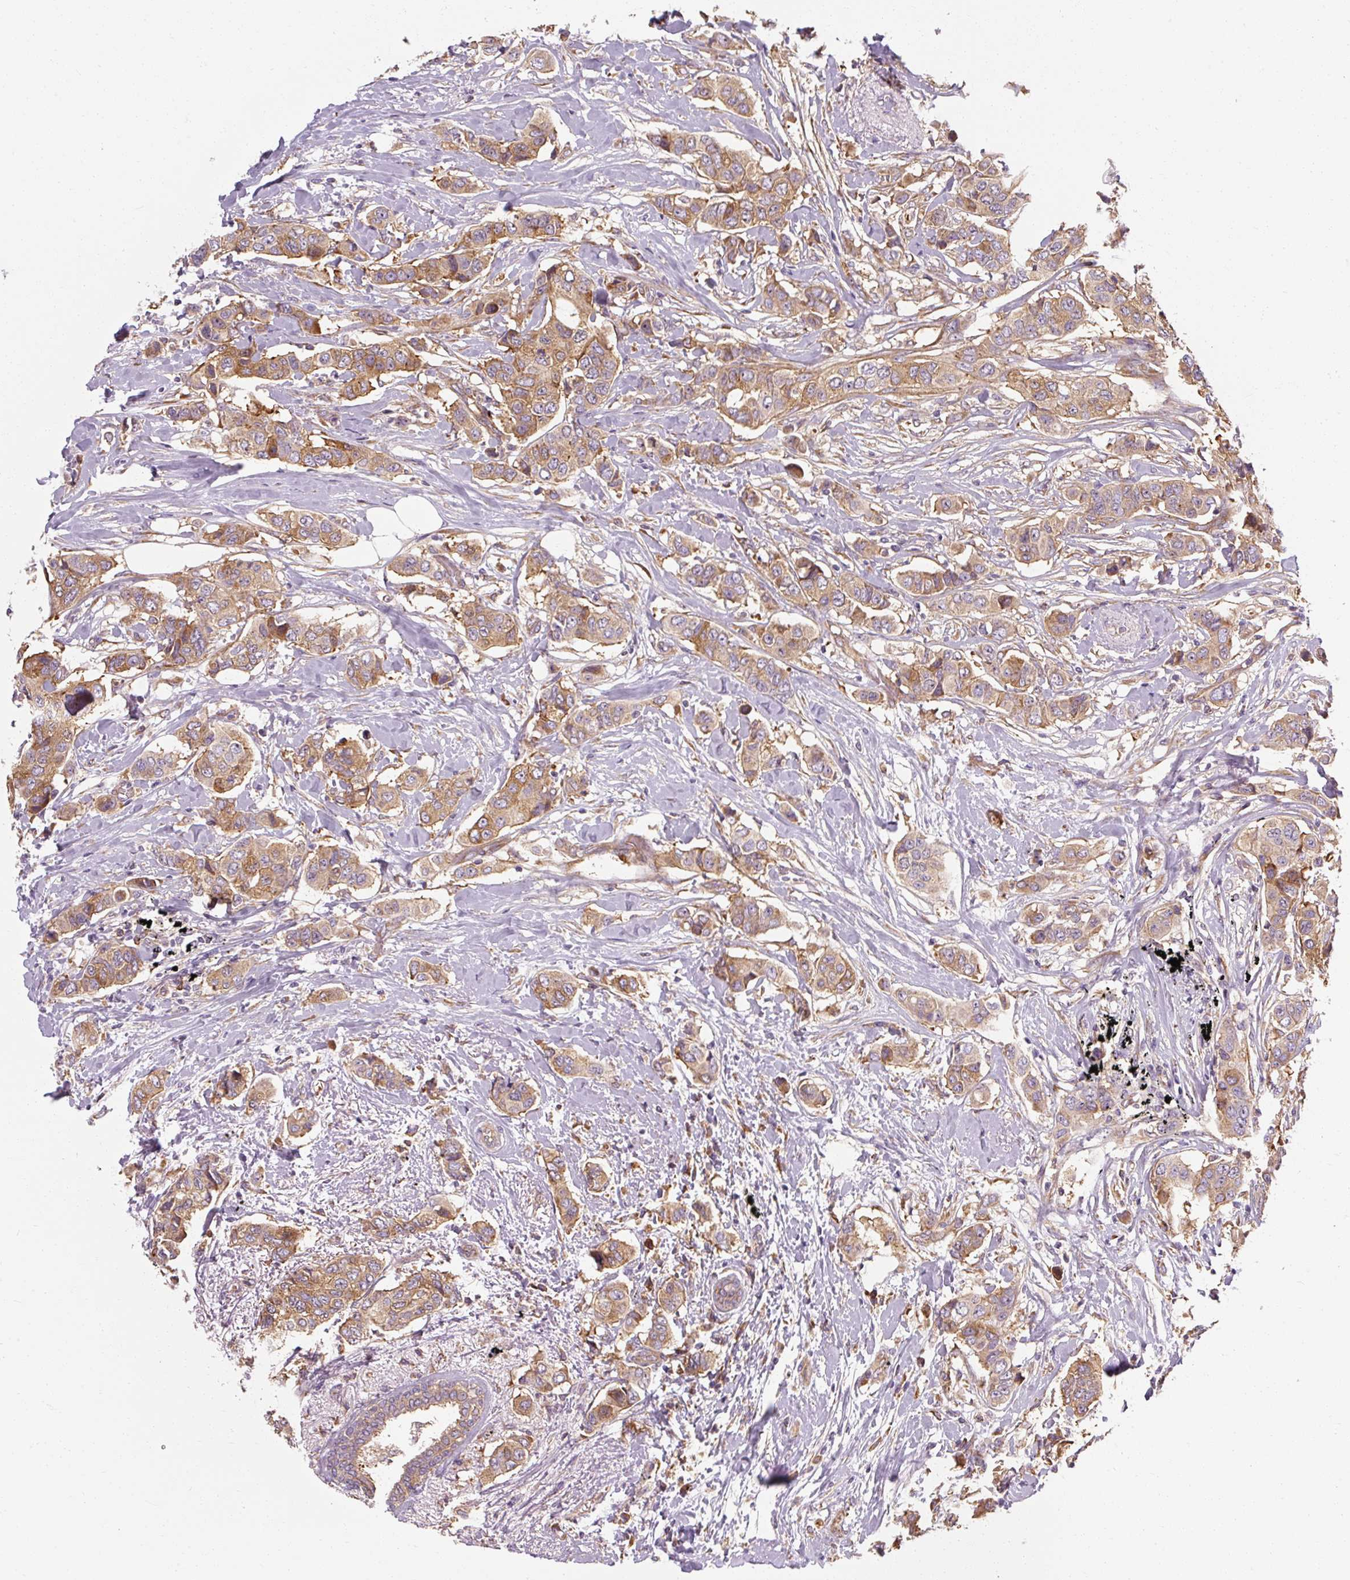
{"staining": {"intensity": "moderate", "quantity": ">75%", "location": "cytoplasmic/membranous"}, "tissue": "breast cancer", "cell_type": "Tumor cells", "image_type": "cancer", "snomed": [{"axis": "morphology", "description": "Lobular carcinoma"}, {"axis": "topography", "description": "Breast"}], "caption": "Tumor cells exhibit medium levels of moderate cytoplasmic/membranous positivity in approximately >75% of cells in human breast cancer. (DAB (3,3'-diaminobenzidine) IHC with brightfield microscopy, high magnification).", "gene": "TBC1D4", "patient": {"sex": "female", "age": 51}}